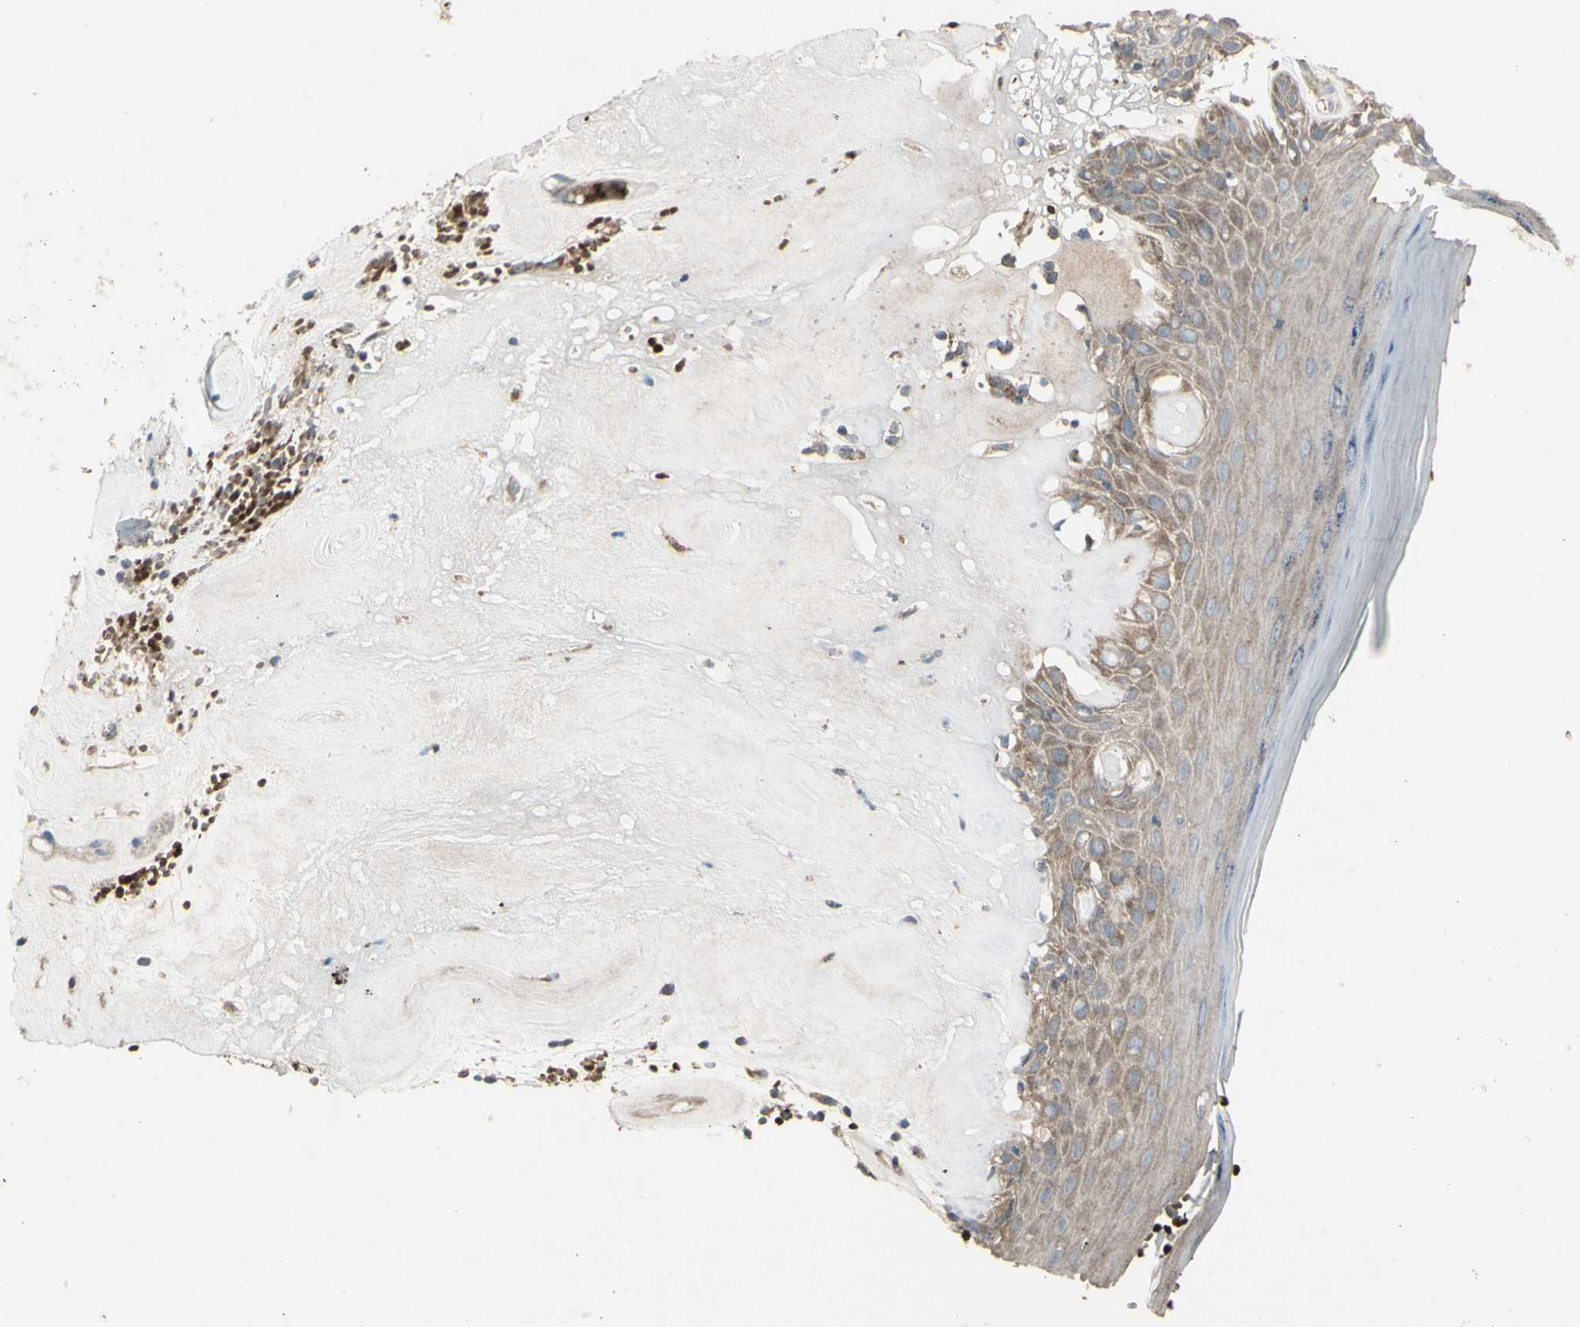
{"staining": {"intensity": "weak", "quantity": ">75%", "location": "cytoplasmic/membranous"}, "tissue": "skin", "cell_type": "Epidermal cells", "image_type": "normal", "snomed": [{"axis": "morphology", "description": "Normal tissue, NOS"}, {"axis": "morphology", "description": "Inflammation, NOS"}, {"axis": "topography", "description": "Vulva"}], "caption": "Immunohistochemical staining of normal skin demonstrates weak cytoplasmic/membranous protein staining in approximately >75% of epidermal cells.", "gene": "SHC1", "patient": {"sex": "female", "age": 84}}